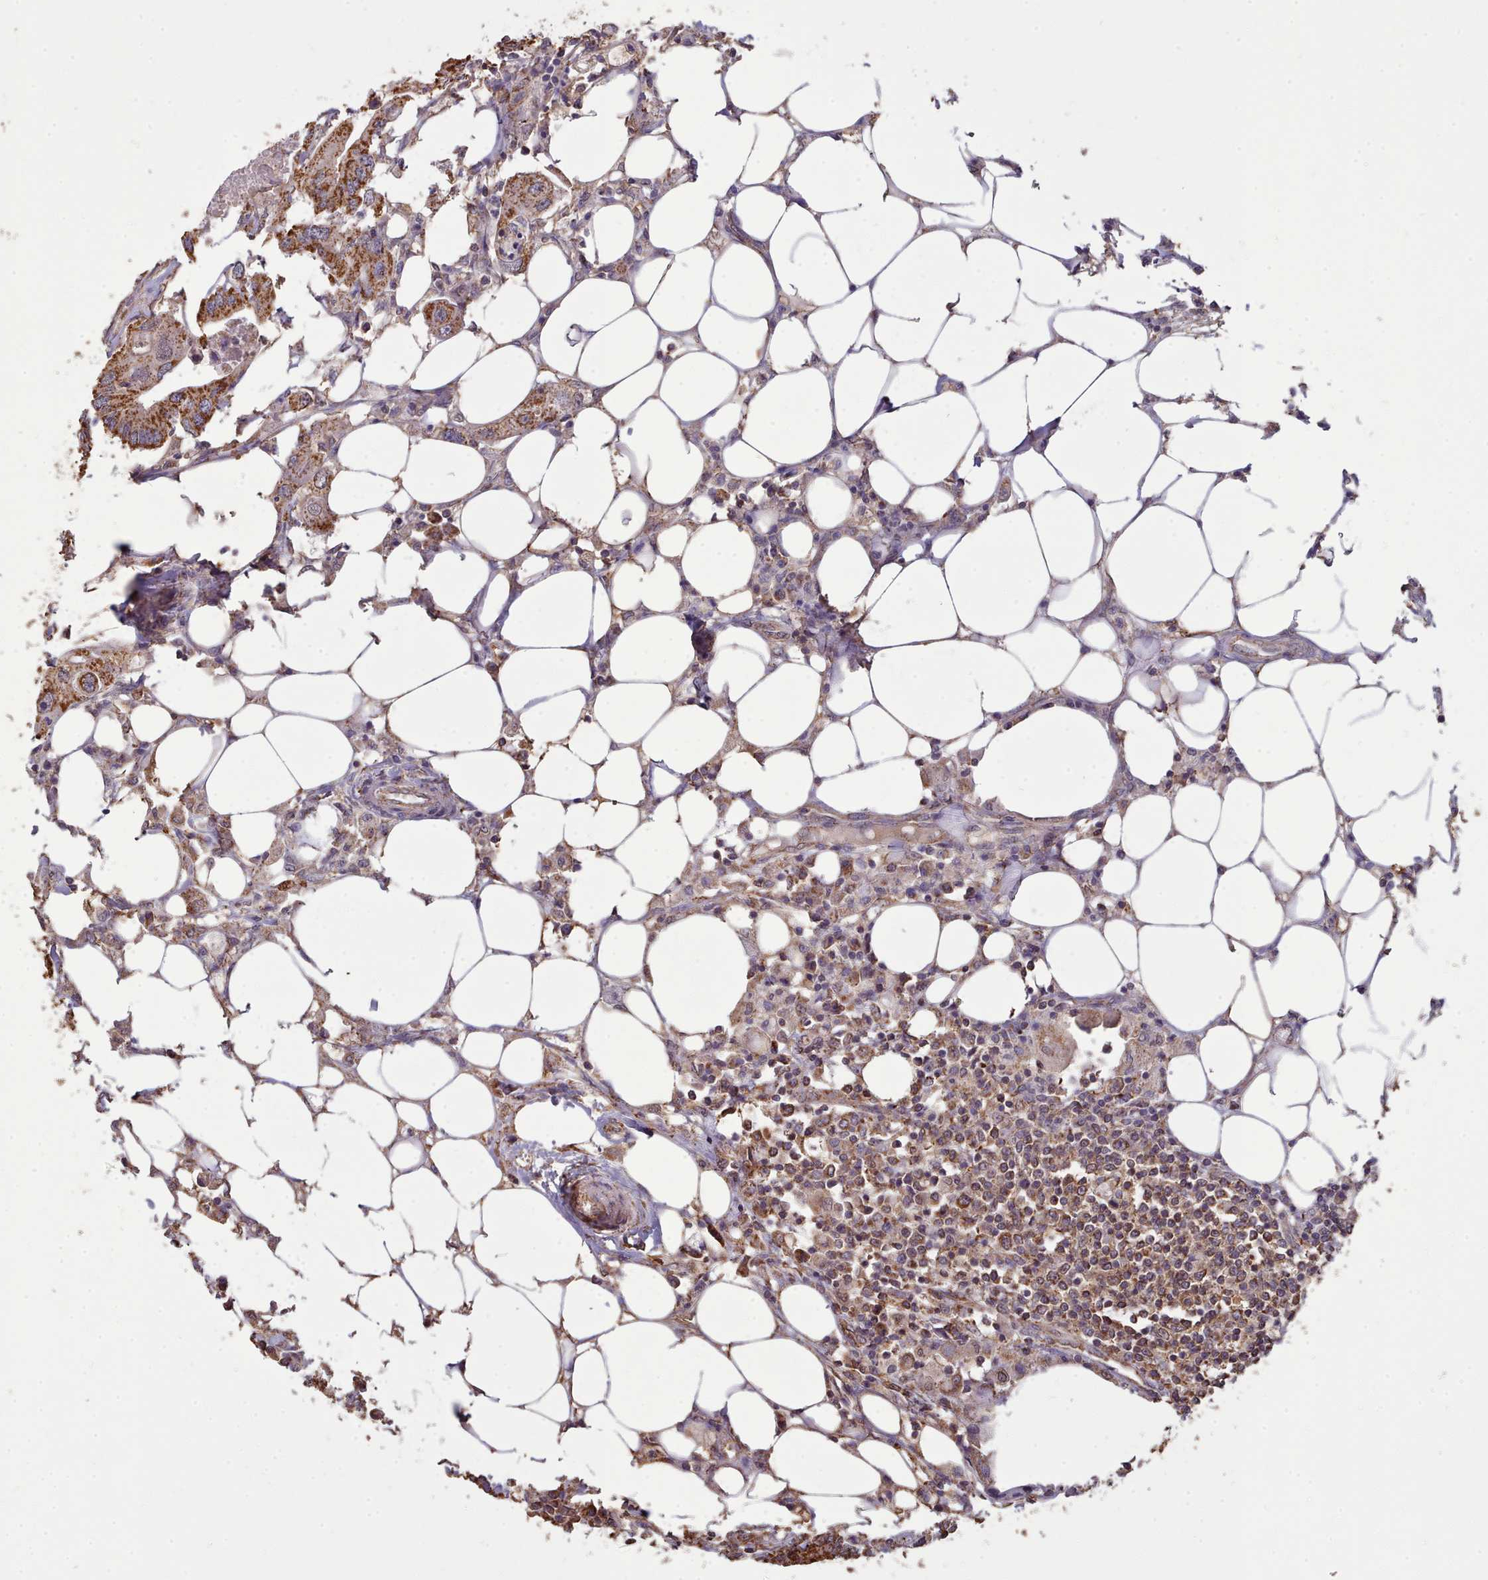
{"staining": {"intensity": "strong", "quantity": ">75%", "location": "cytoplasmic/membranous"}, "tissue": "colorectal cancer", "cell_type": "Tumor cells", "image_type": "cancer", "snomed": [{"axis": "morphology", "description": "Adenocarcinoma, NOS"}, {"axis": "topography", "description": "Colon"}], "caption": "Colorectal cancer stained with immunohistochemistry (IHC) demonstrates strong cytoplasmic/membranous positivity in approximately >75% of tumor cells. The protein is shown in brown color, while the nuclei are stained blue.", "gene": "METRN", "patient": {"sex": "male", "age": 71}}